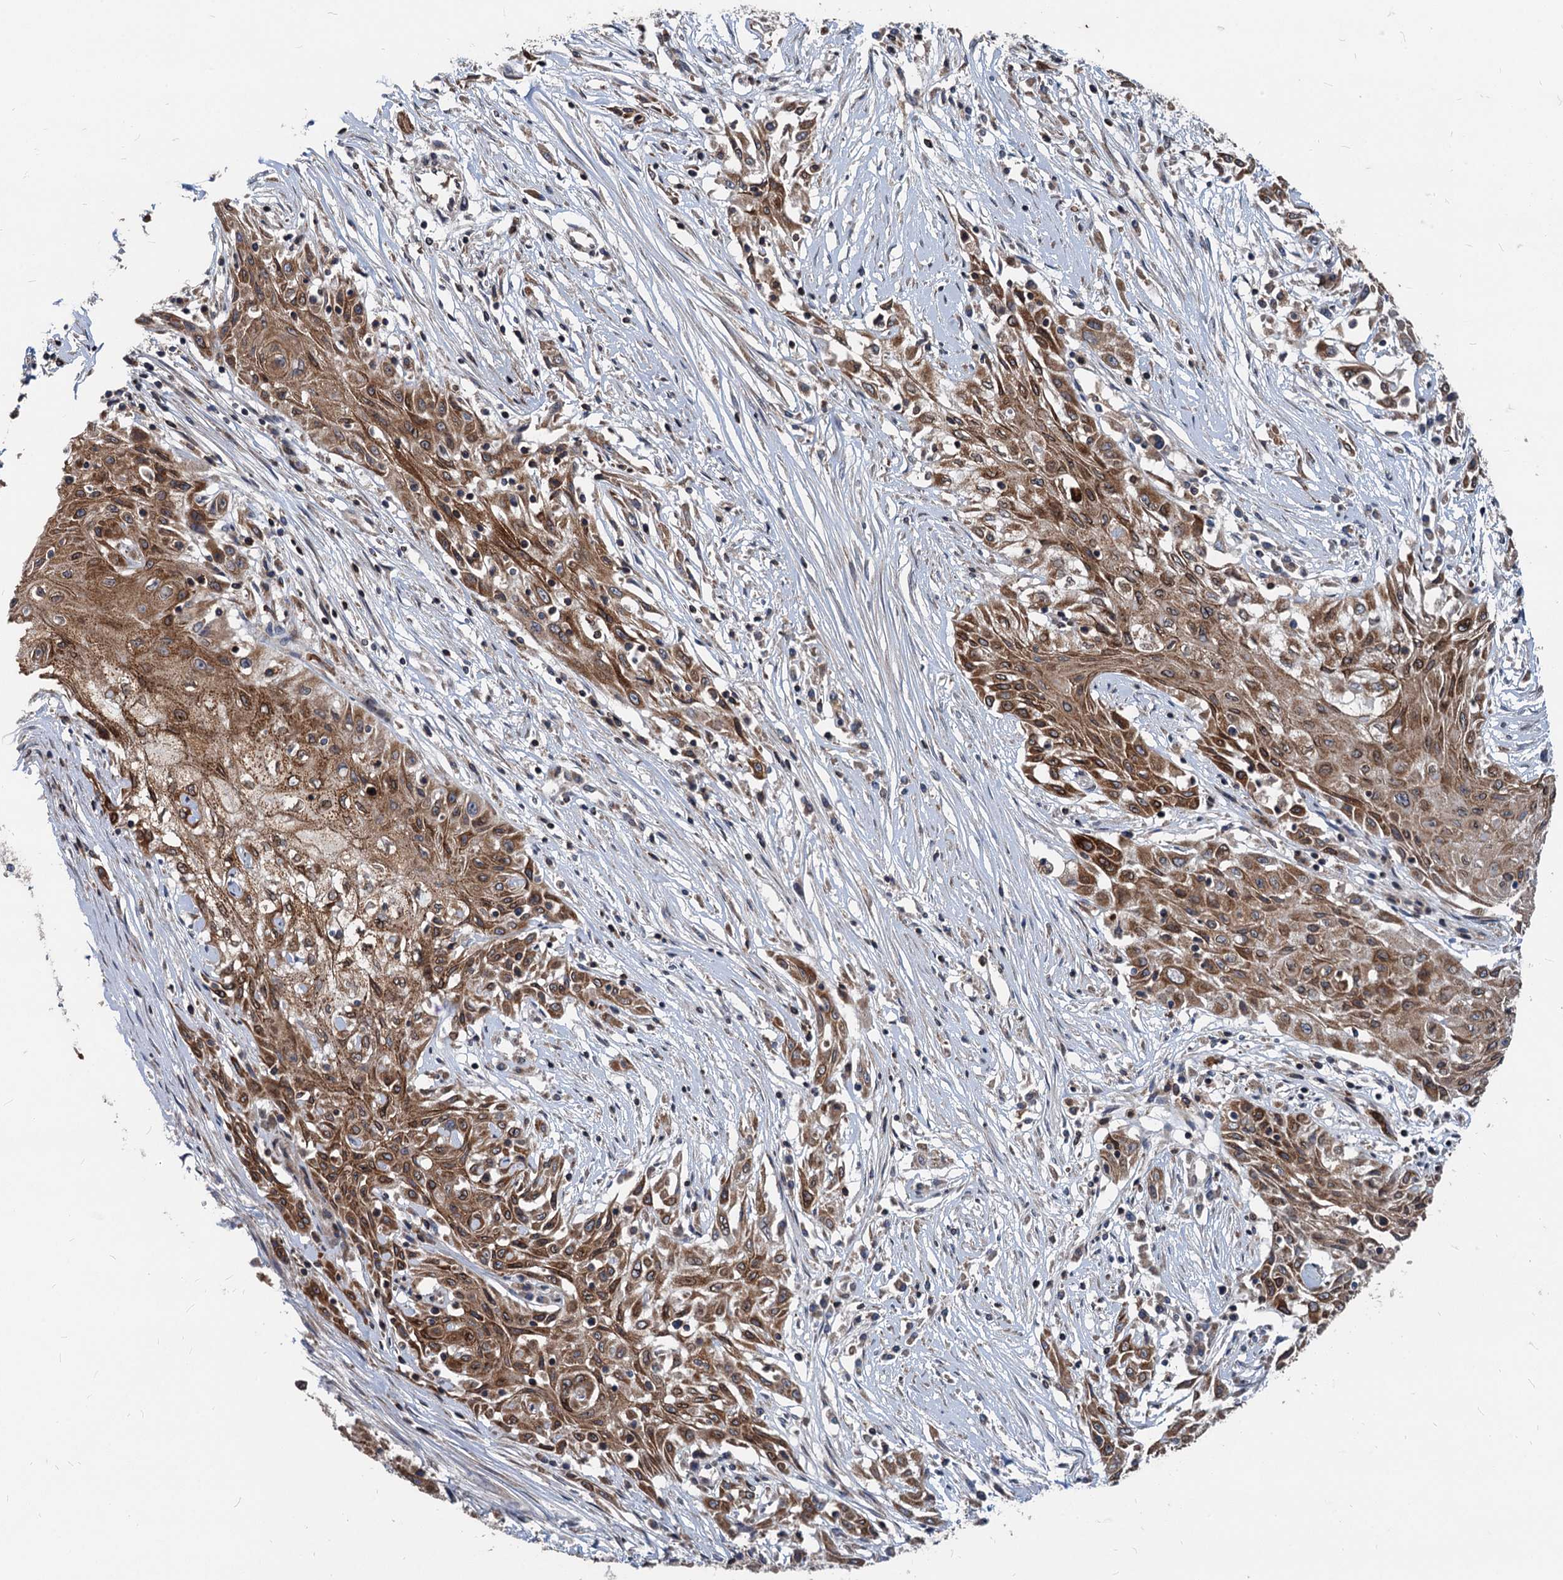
{"staining": {"intensity": "strong", "quantity": ">75%", "location": "cytoplasmic/membranous"}, "tissue": "skin cancer", "cell_type": "Tumor cells", "image_type": "cancer", "snomed": [{"axis": "morphology", "description": "Squamous cell carcinoma, NOS"}, {"axis": "morphology", "description": "Squamous cell carcinoma, metastatic, NOS"}, {"axis": "topography", "description": "Skin"}, {"axis": "topography", "description": "Lymph node"}], "caption": "High-magnification brightfield microscopy of metastatic squamous cell carcinoma (skin) stained with DAB (brown) and counterstained with hematoxylin (blue). tumor cells exhibit strong cytoplasmic/membranous positivity is seen in about>75% of cells.", "gene": "STIM1", "patient": {"sex": "male", "age": 75}}